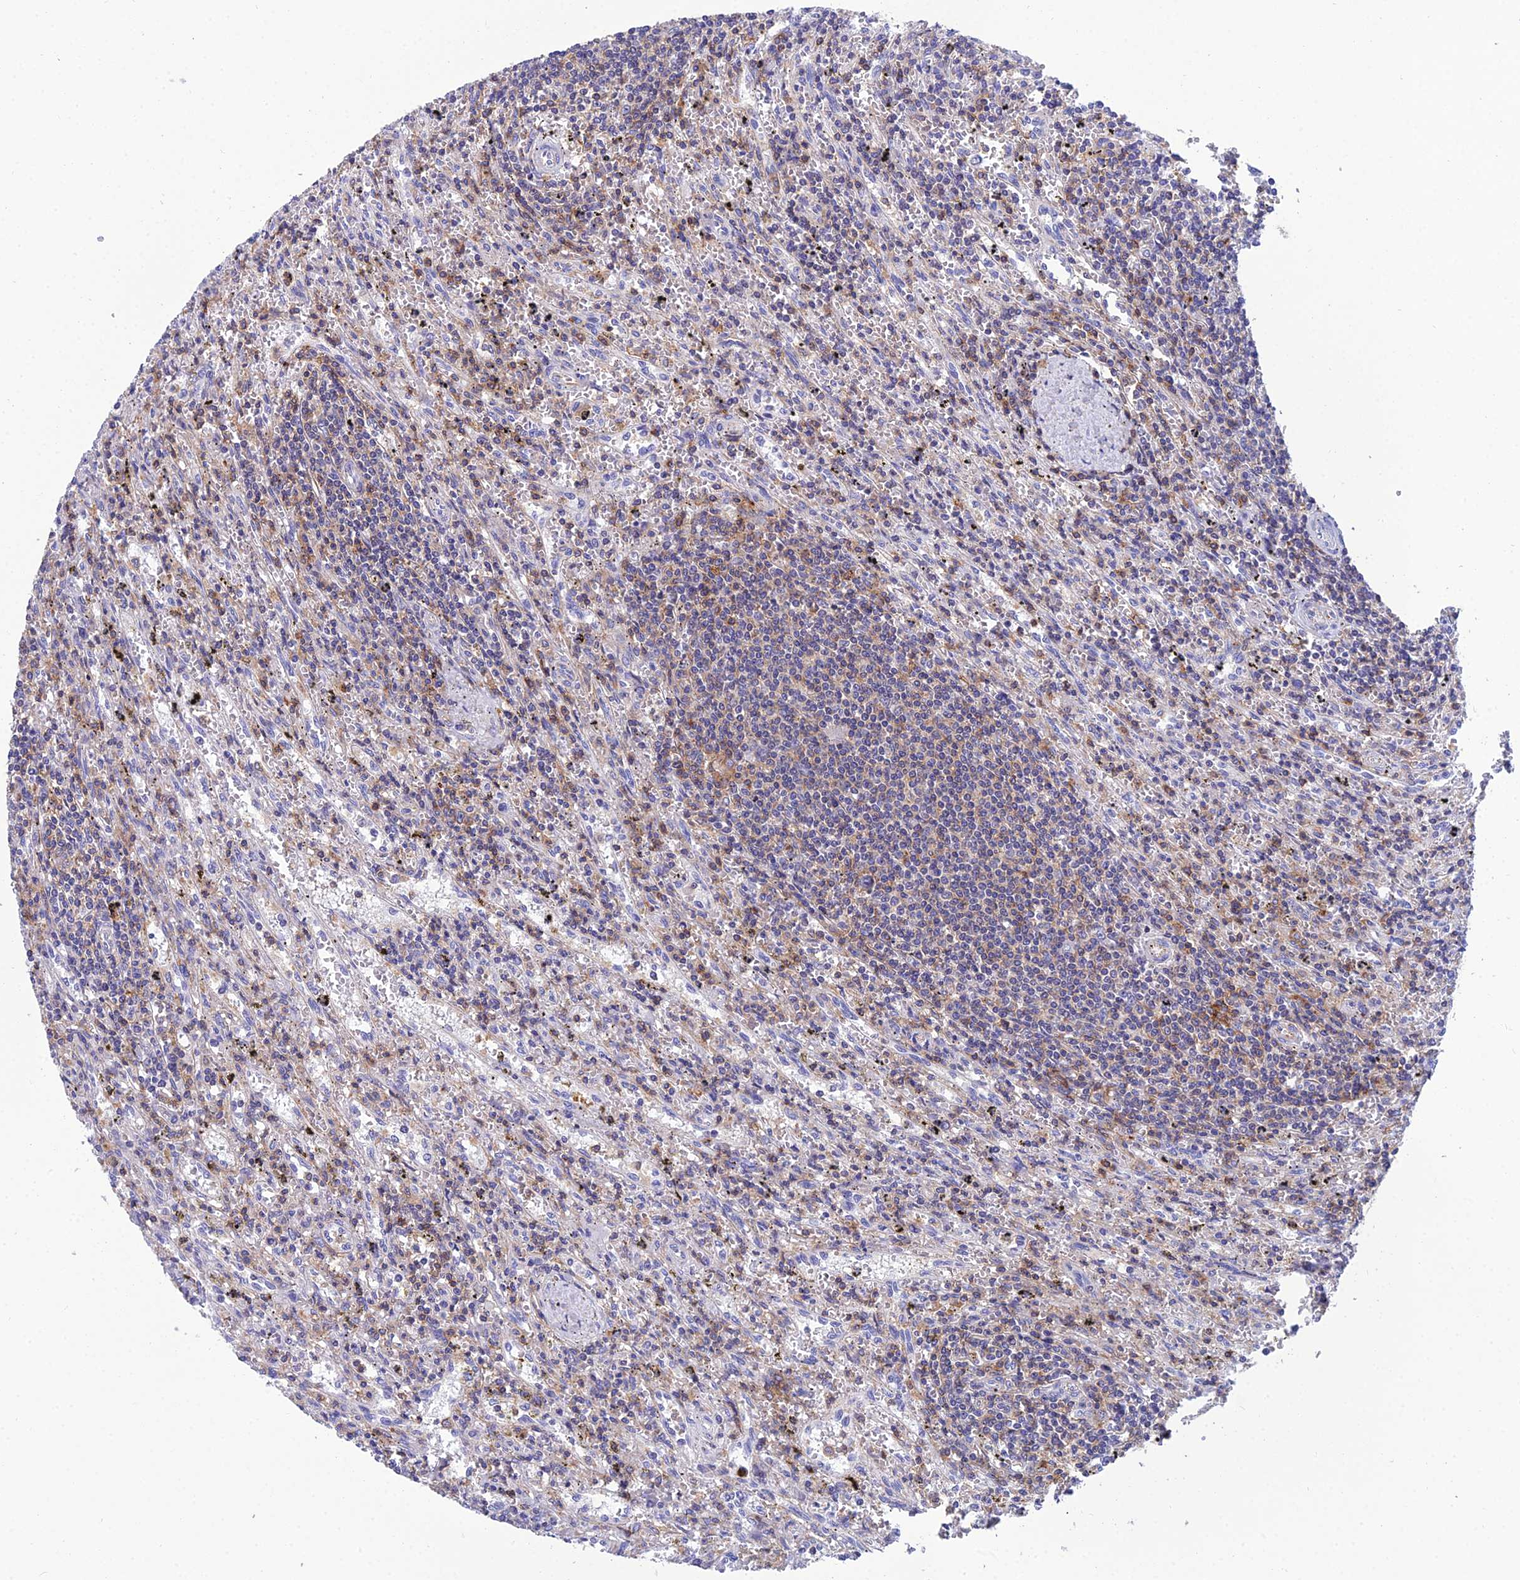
{"staining": {"intensity": "negative", "quantity": "none", "location": "none"}, "tissue": "lymphoma", "cell_type": "Tumor cells", "image_type": "cancer", "snomed": [{"axis": "morphology", "description": "Malignant lymphoma, non-Hodgkin's type, Low grade"}, {"axis": "topography", "description": "Spleen"}], "caption": "Tumor cells are negative for protein expression in human lymphoma. (DAB immunohistochemistry (IHC) with hematoxylin counter stain).", "gene": "PPP1R18", "patient": {"sex": "male", "age": 76}}